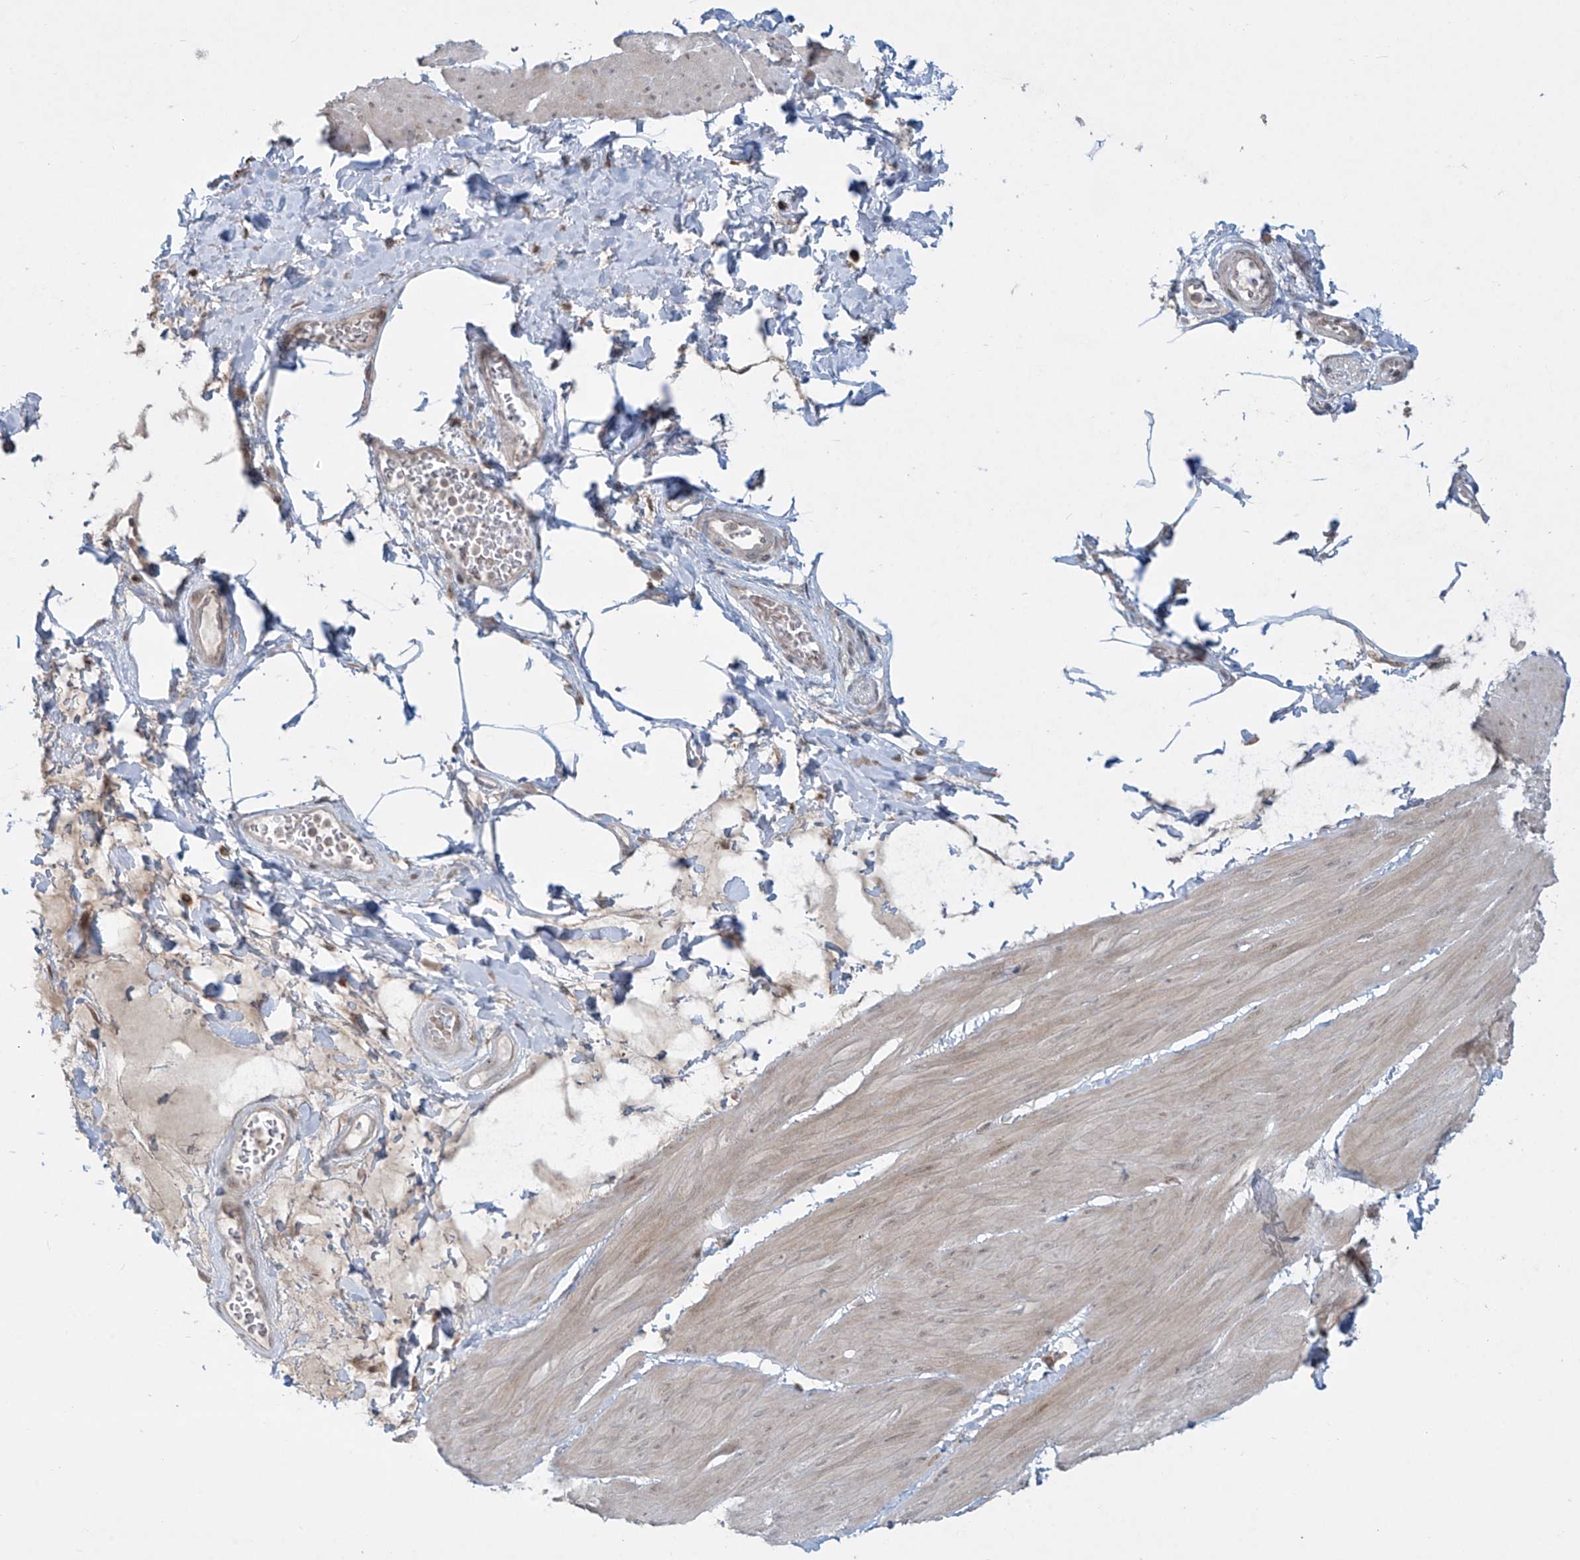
{"staining": {"intensity": "weak", "quantity": "25%-75%", "location": "cytoplasmic/membranous,nuclear"}, "tissue": "smooth muscle", "cell_type": "Smooth muscle cells", "image_type": "normal", "snomed": [{"axis": "morphology", "description": "Urothelial carcinoma, High grade"}, {"axis": "topography", "description": "Urinary bladder"}], "caption": "IHC histopathology image of benign smooth muscle: smooth muscle stained using immunohistochemistry (IHC) shows low levels of weak protein expression localized specifically in the cytoplasmic/membranous,nuclear of smooth muscle cells, appearing as a cytoplasmic/membranous,nuclear brown color.", "gene": "PPAT", "patient": {"sex": "male", "age": 46}}